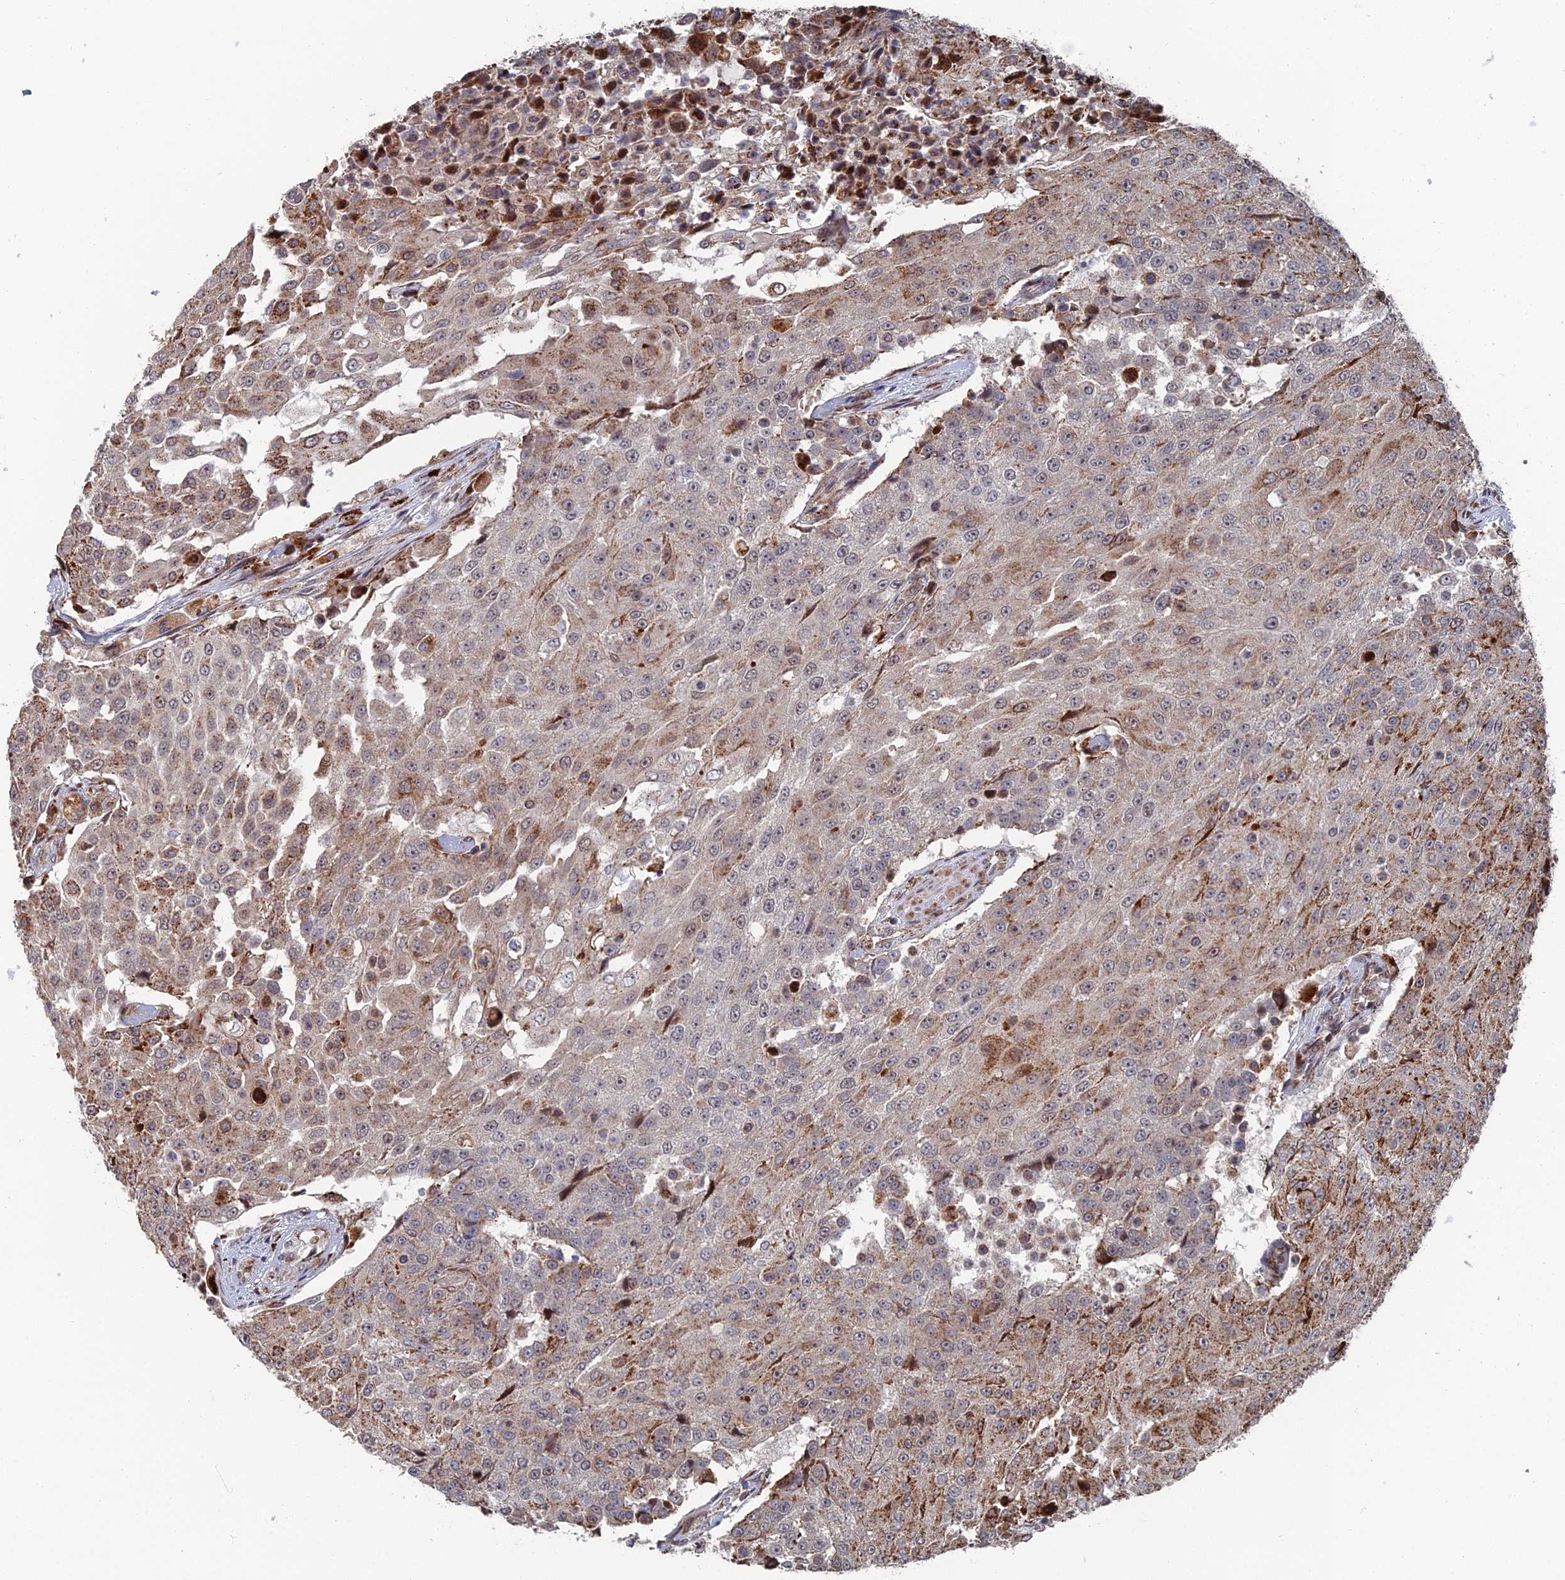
{"staining": {"intensity": "moderate", "quantity": "<25%", "location": "cytoplasmic/membranous"}, "tissue": "urothelial cancer", "cell_type": "Tumor cells", "image_type": "cancer", "snomed": [{"axis": "morphology", "description": "Urothelial carcinoma, High grade"}, {"axis": "topography", "description": "Urinary bladder"}], "caption": "High-grade urothelial carcinoma was stained to show a protein in brown. There is low levels of moderate cytoplasmic/membranous staining in approximately <25% of tumor cells.", "gene": "GTF2IRD1", "patient": {"sex": "female", "age": 63}}